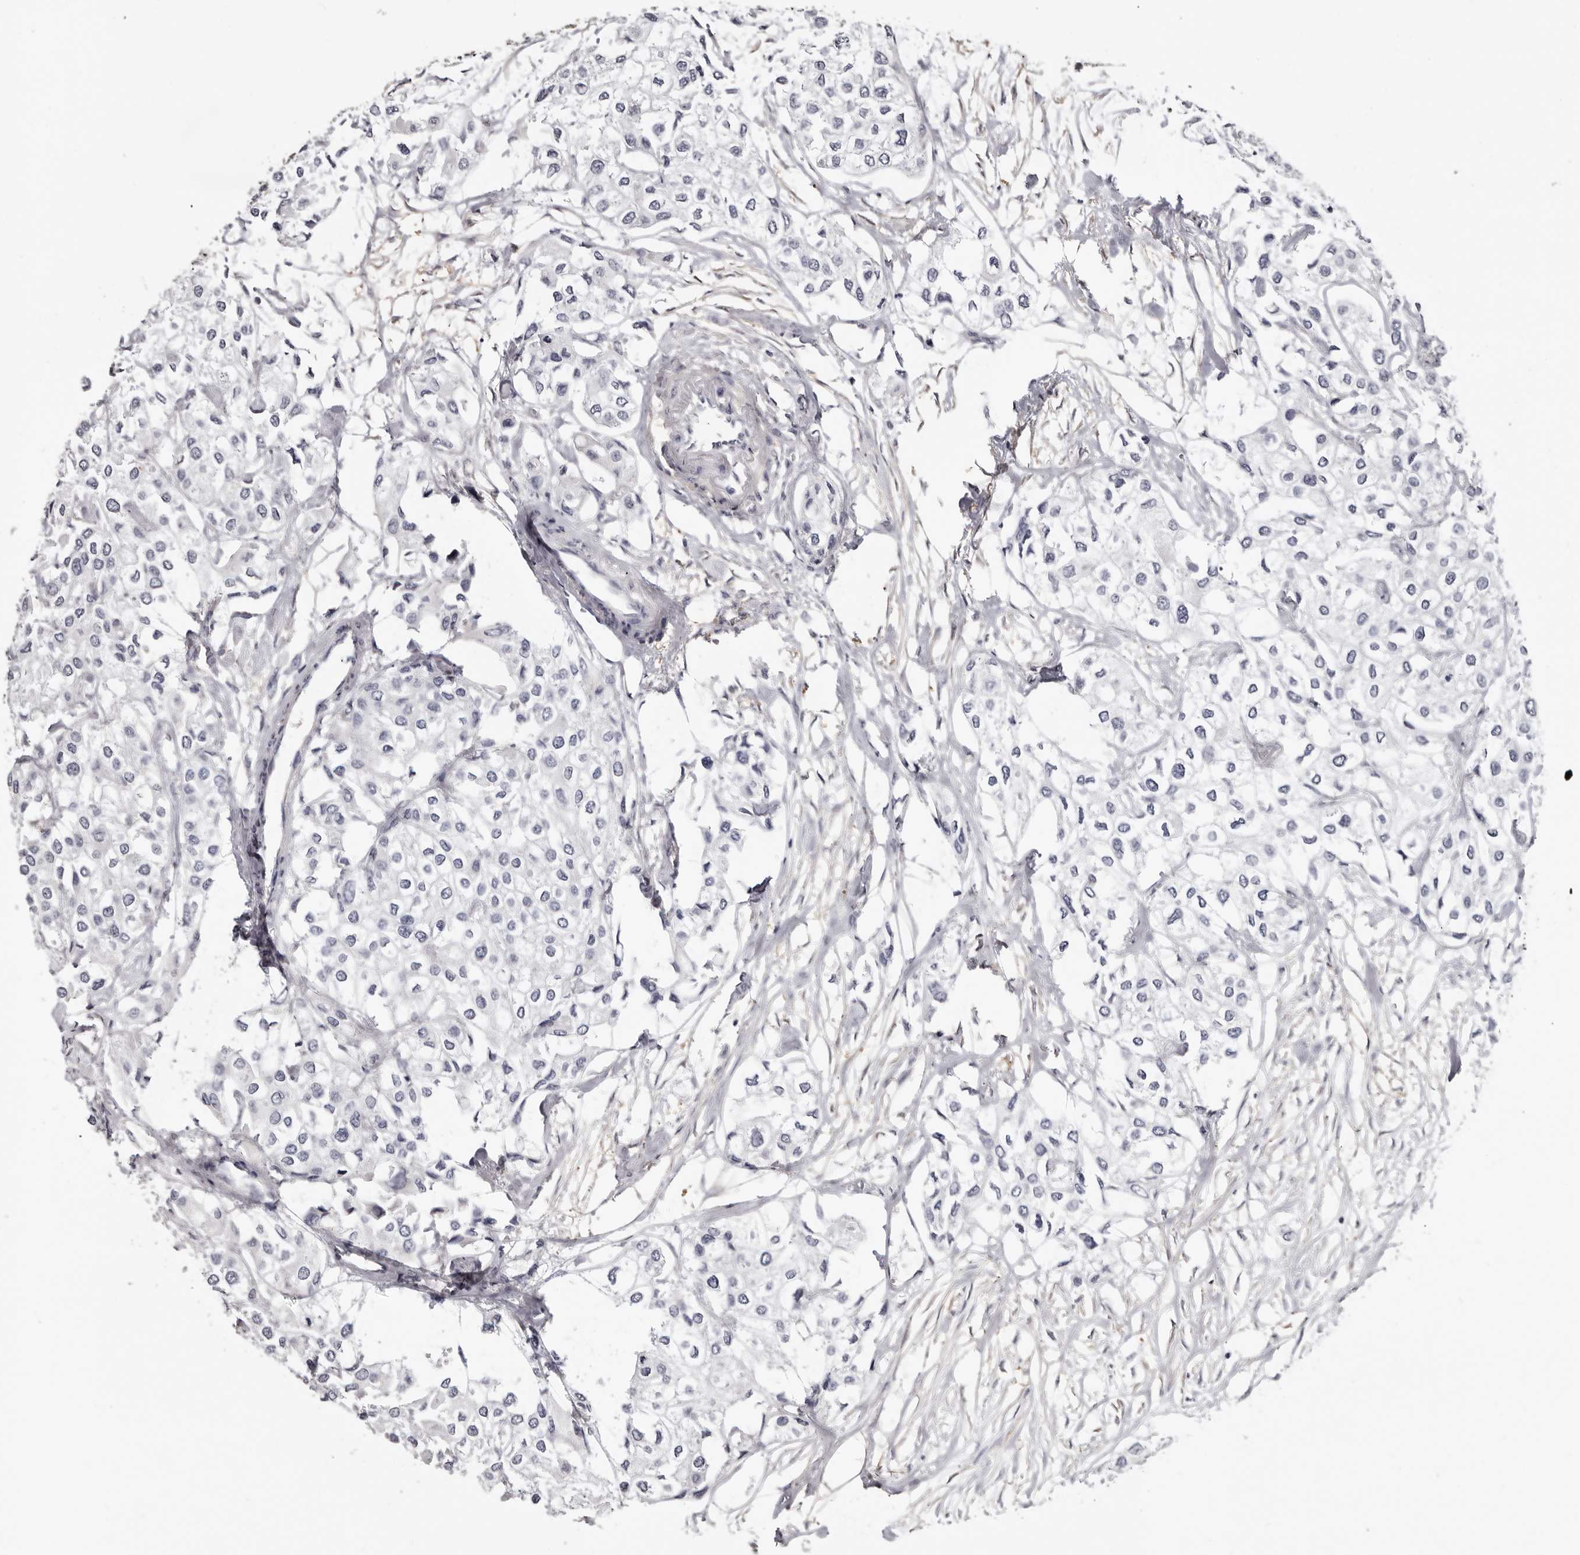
{"staining": {"intensity": "negative", "quantity": "none", "location": "none"}, "tissue": "urothelial cancer", "cell_type": "Tumor cells", "image_type": "cancer", "snomed": [{"axis": "morphology", "description": "Urothelial carcinoma, High grade"}, {"axis": "topography", "description": "Urinary bladder"}], "caption": "Protein analysis of high-grade urothelial carcinoma shows no significant staining in tumor cells. The staining was performed using DAB to visualize the protein expression in brown, while the nuclei were stained in blue with hematoxylin (Magnification: 20x).", "gene": "KHDRBS2", "patient": {"sex": "male", "age": 64}}